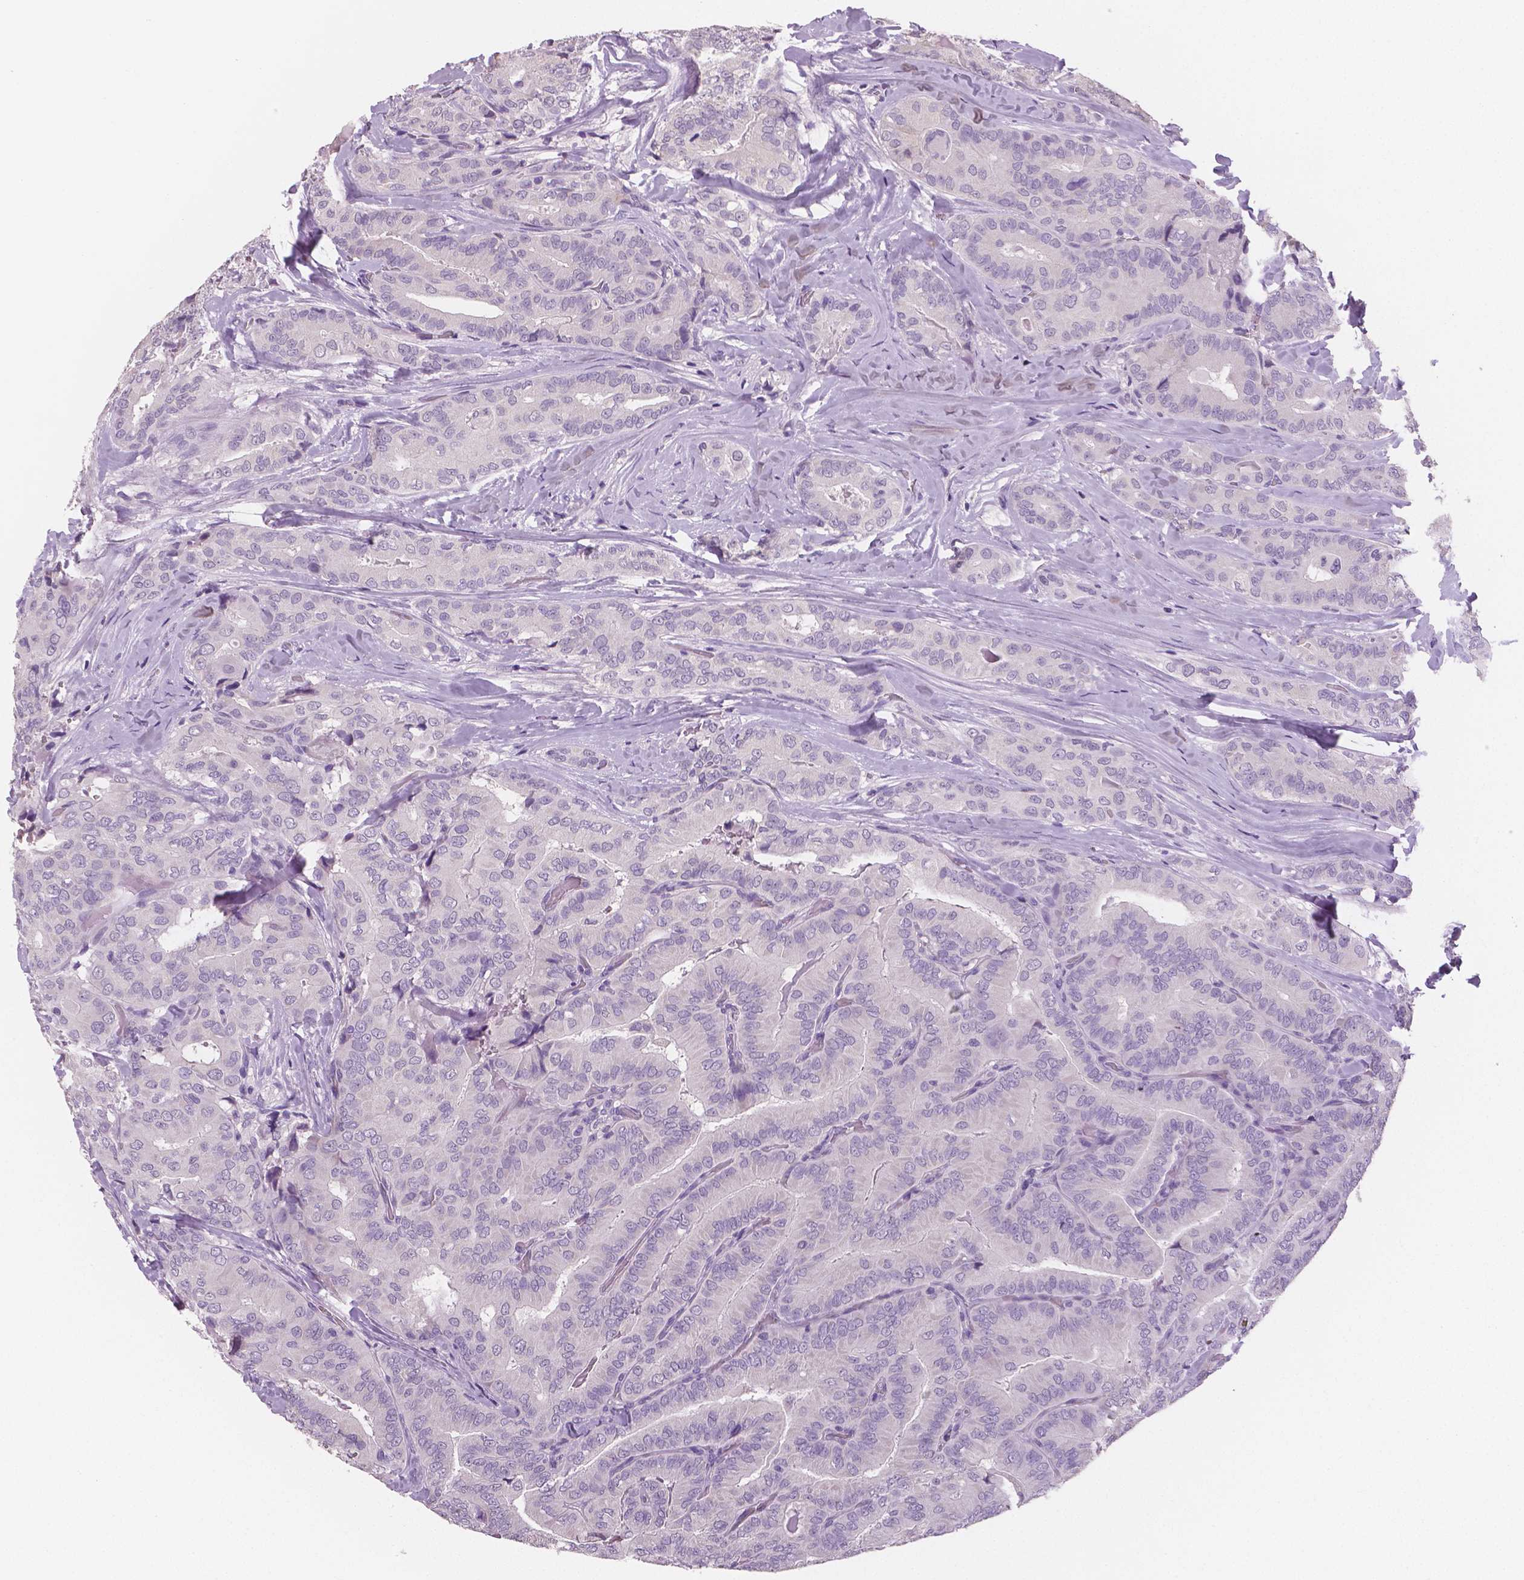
{"staining": {"intensity": "negative", "quantity": "none", "location": "none"}, "tissue": "thyroid cancer", "cell_type": "Tumor cells", "image_type": "cancer", "snomed": [{"axis": "morphology", "description": "Papillary adenocarcinoma, NOS"}, {"axis": "topography", "description": "Thyroid gland"}], "caption": "This image is of thyroid cancer (papillary adenocarcinoma) stained with immunohistochemistry (IHC) to label a protein in brown with the nuclei are counter-stained blue. There is no staining in tumor cells.", "gene": "TSPAN7", "patient": {"sex": "male", "age": 61}}